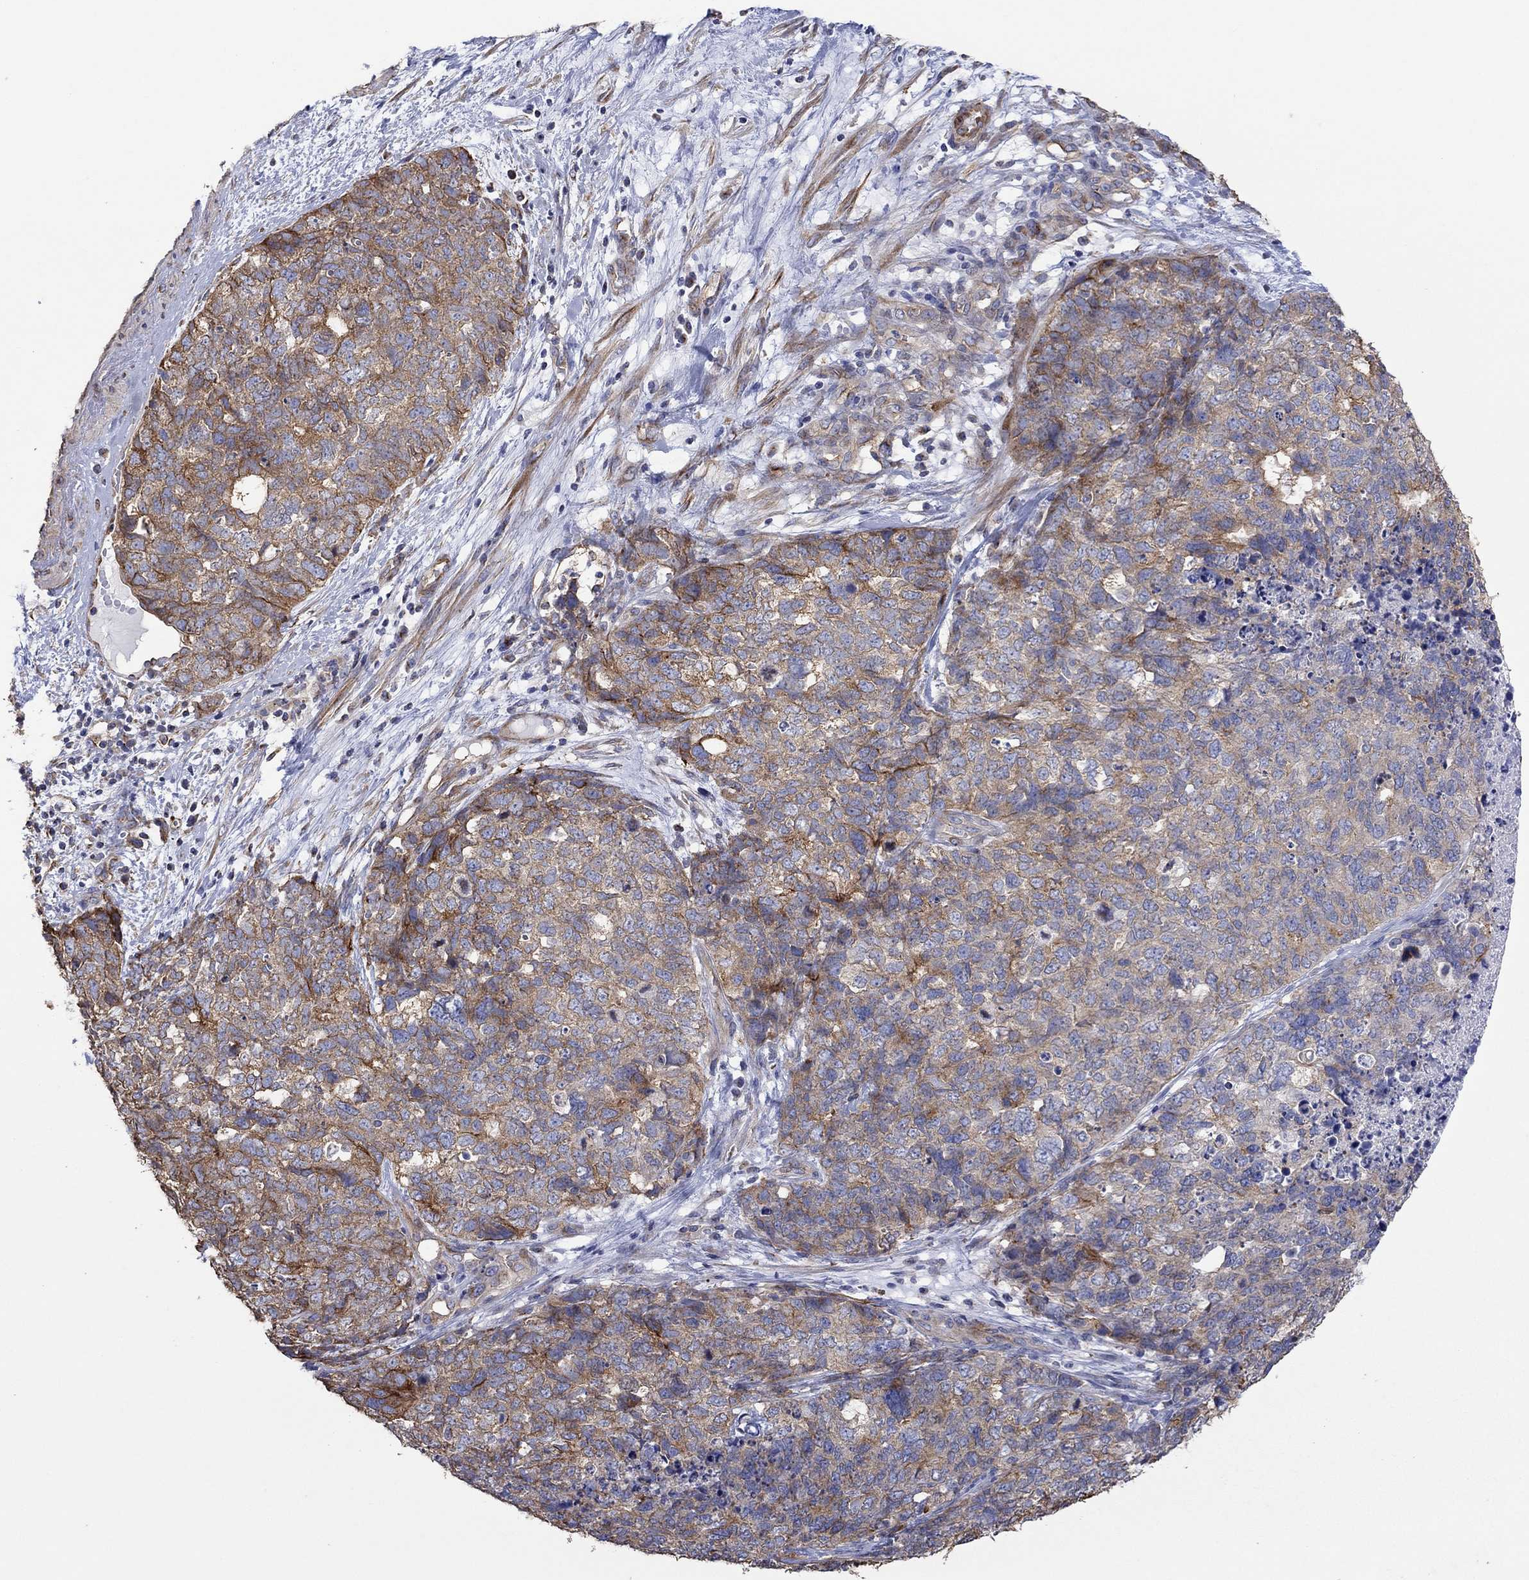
{"staining": {"intensity": "moderate", "quantity": "25%-75%", "location": "cytoplasmic/membranous"}, "tissue": "cervical cancer", "cell_type": "Tumor cells", "image_type": "cancer", "snomed": [{"axis": "morphology", "description": "Squamous cell carcinoma, NOS"}, {"axis": "topography", "description": "Cervix"}], "caption": "Immunohistochemical staining of cervical cancer (squamous cell carcinoma) exhibits medium levels of moderate cytoplasmic/membranous protein expression in approximately 25%-75% of tumor cells. (Stains: DAB (3,3'-diaminobenzidine) in brown, nuclei in blue, Microscopy: brightfield microscopy at high magnification).", "gene": "TPRN", "patient": {"sex": "female", "age": 63}}